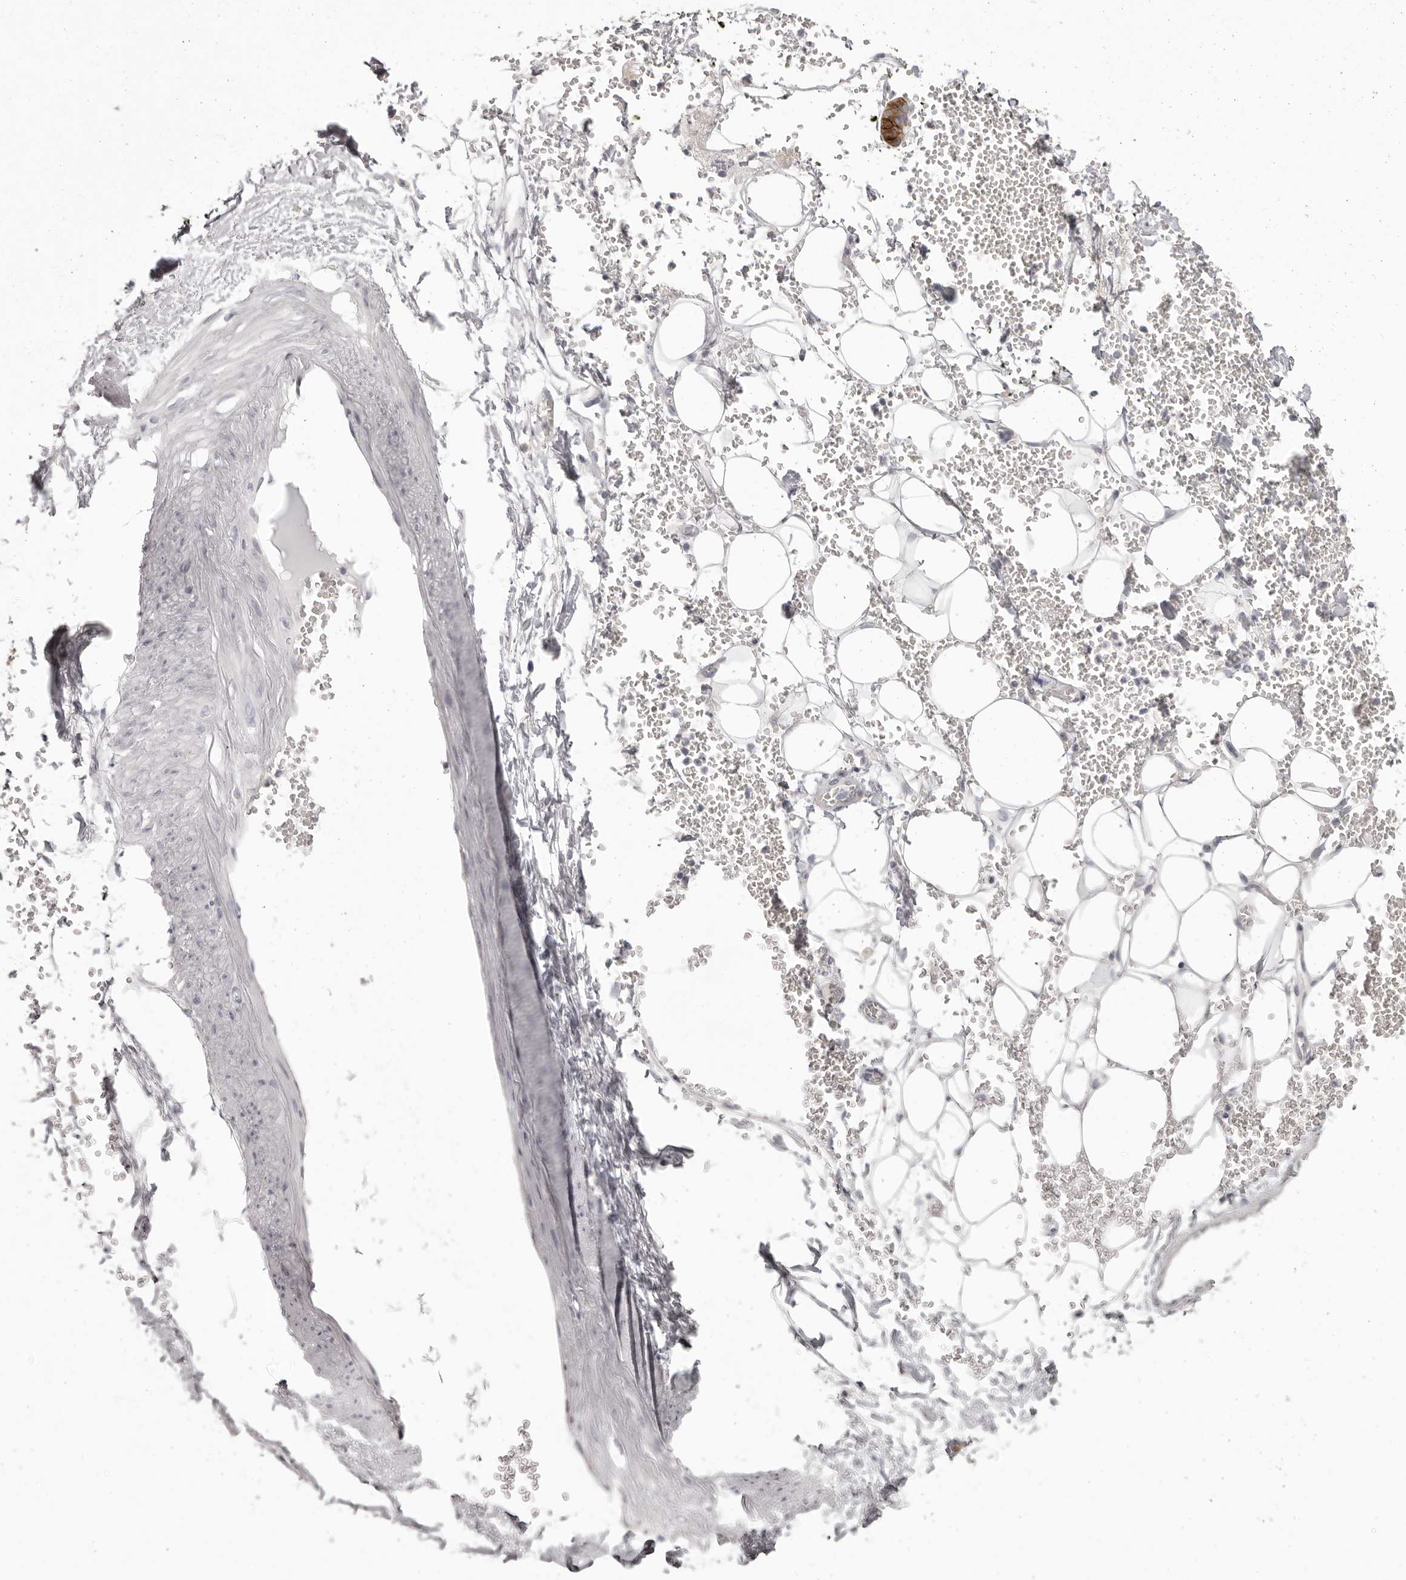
{"staining": {"intensity": "negative", "quantity": "none", "location": "none"}, "tissue": "adipose tissue", "cell_type": "Adipocytes", "image_type": "normal", "snomed": [{"axis": "morphology", "description": "Normal tissue, NOS"}, {"axis": "morphology", "description": "Adenocarcinoma, NOS"}, {"axis": "topography", "description": "Pancreas"}, {"axis": "topography", "description": "Peripheral nerve tissue"}], "caption": "Protein analysis of normal adipose tissue displays no significant staining in adipocytes. (Immunohistochemistry, brightfield microscopy, high magnification).", "gene": "OTUD3", "patient": {"sex": "male", "age": 59}}